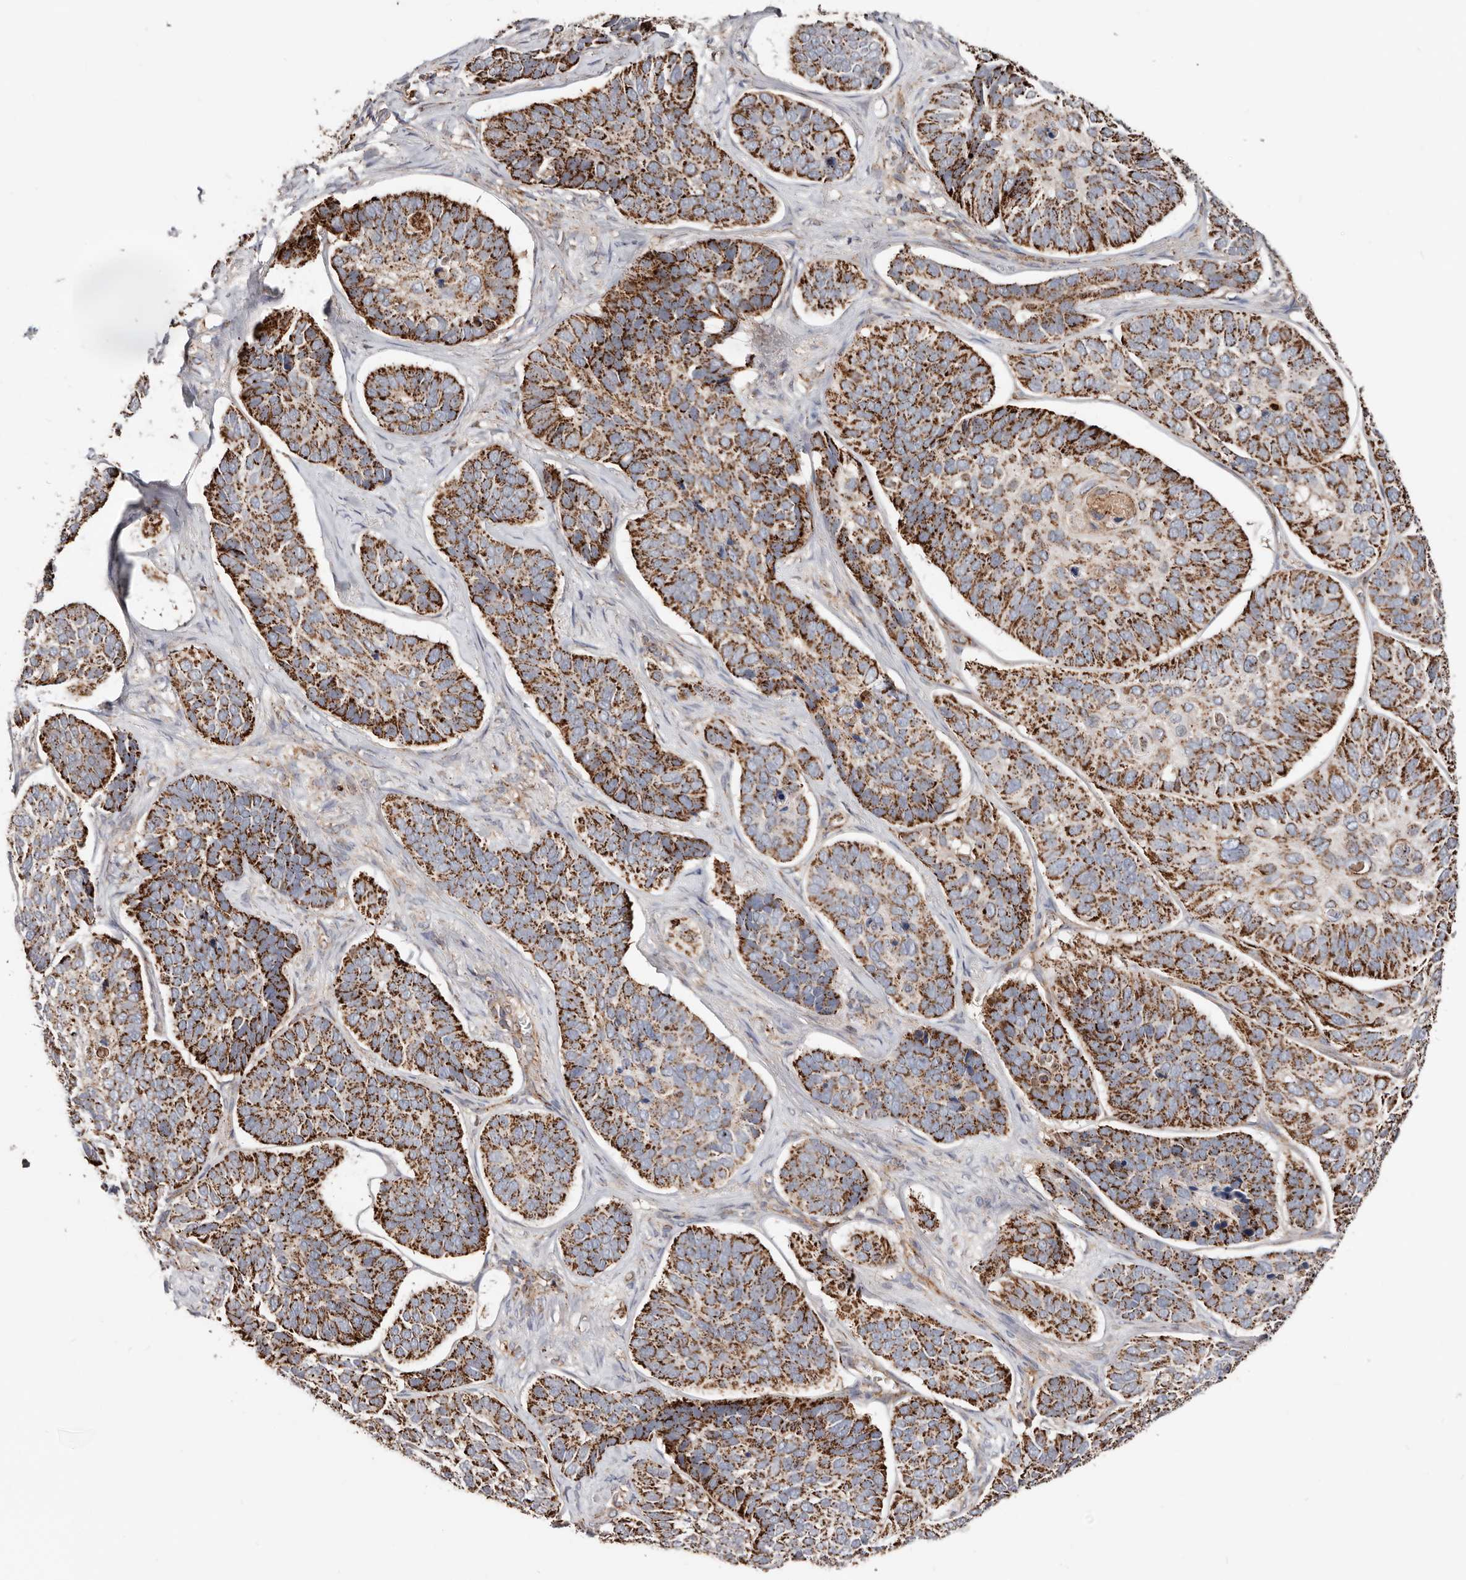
{"staining": {"intensity": "strong", "quantity": ">75%", "location": "cytoplasmic/membranous"}, "tissue": "skin cancer", "cell_type": "Tumor cells", "image_type": "cancer", "snomed": [{"axis": "morphology", "description": "Basal cell carcinoma"}, {"axis": "topography", "description": "Skin"}], "caption": "This is a histology image of IHC staining of skin cancer (basal cell carcinoma), which shows strong positivity in the cytoplasmic/membranous of tumor cells.", "gene": "PRKACB", "patient": {"sex": "male", "age": 62}}